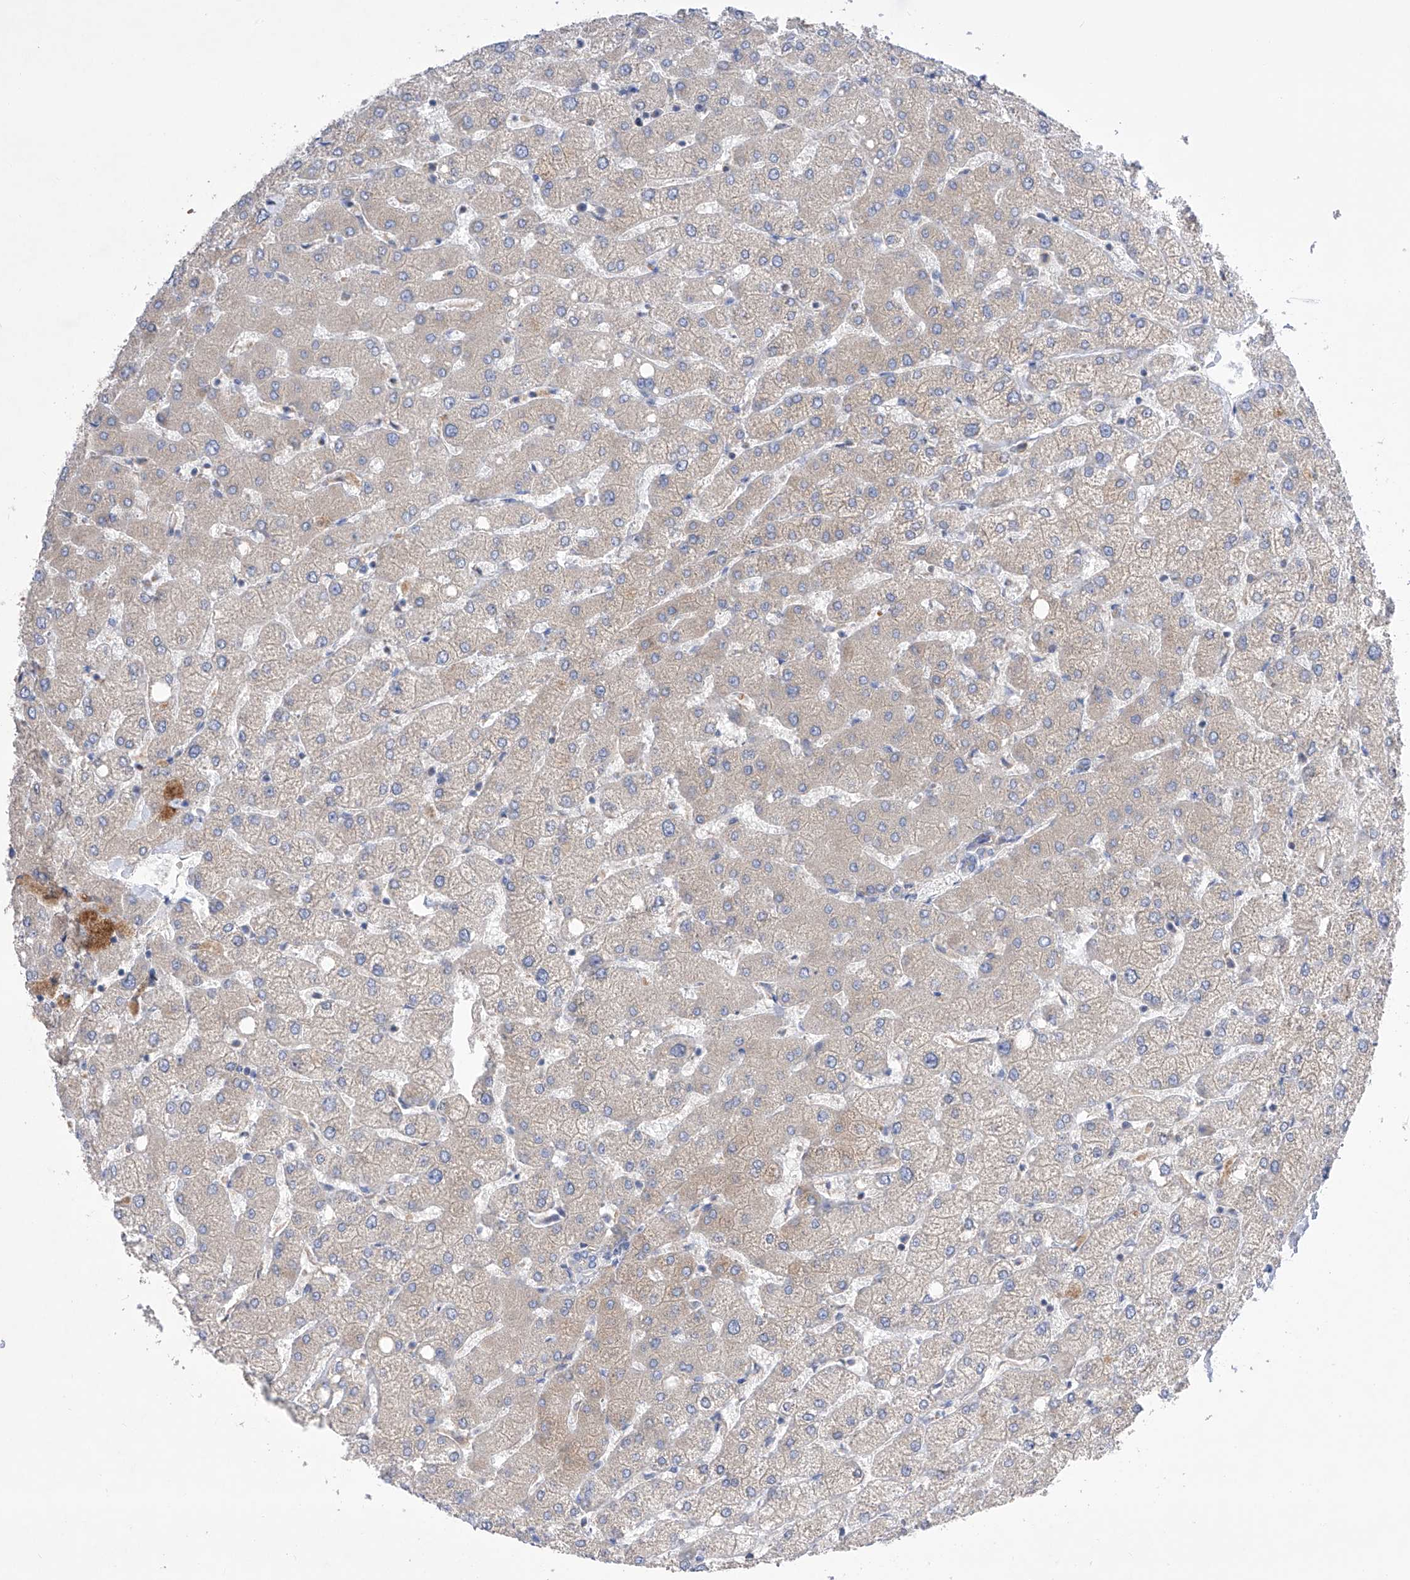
{"staining": {"intensity": "negative", "quantity": "none", "location": "none"}, "tissue": "liver", "cell_type": "Cholangiocytes", "image_type": "normal", "snomed": [{"axis": "morphology", "description": "Normal tissue, NOS"}, {"axis": "topography", "description": "Liver"}], "caption": "High power microscopy histopathology image of an immunohistochemistry photomicrograph of unremarkable liver, revealing no significant expression in cholangiocytes.", "gene": "NFATC4", "patient": {"sex": "female", "age": 54}}